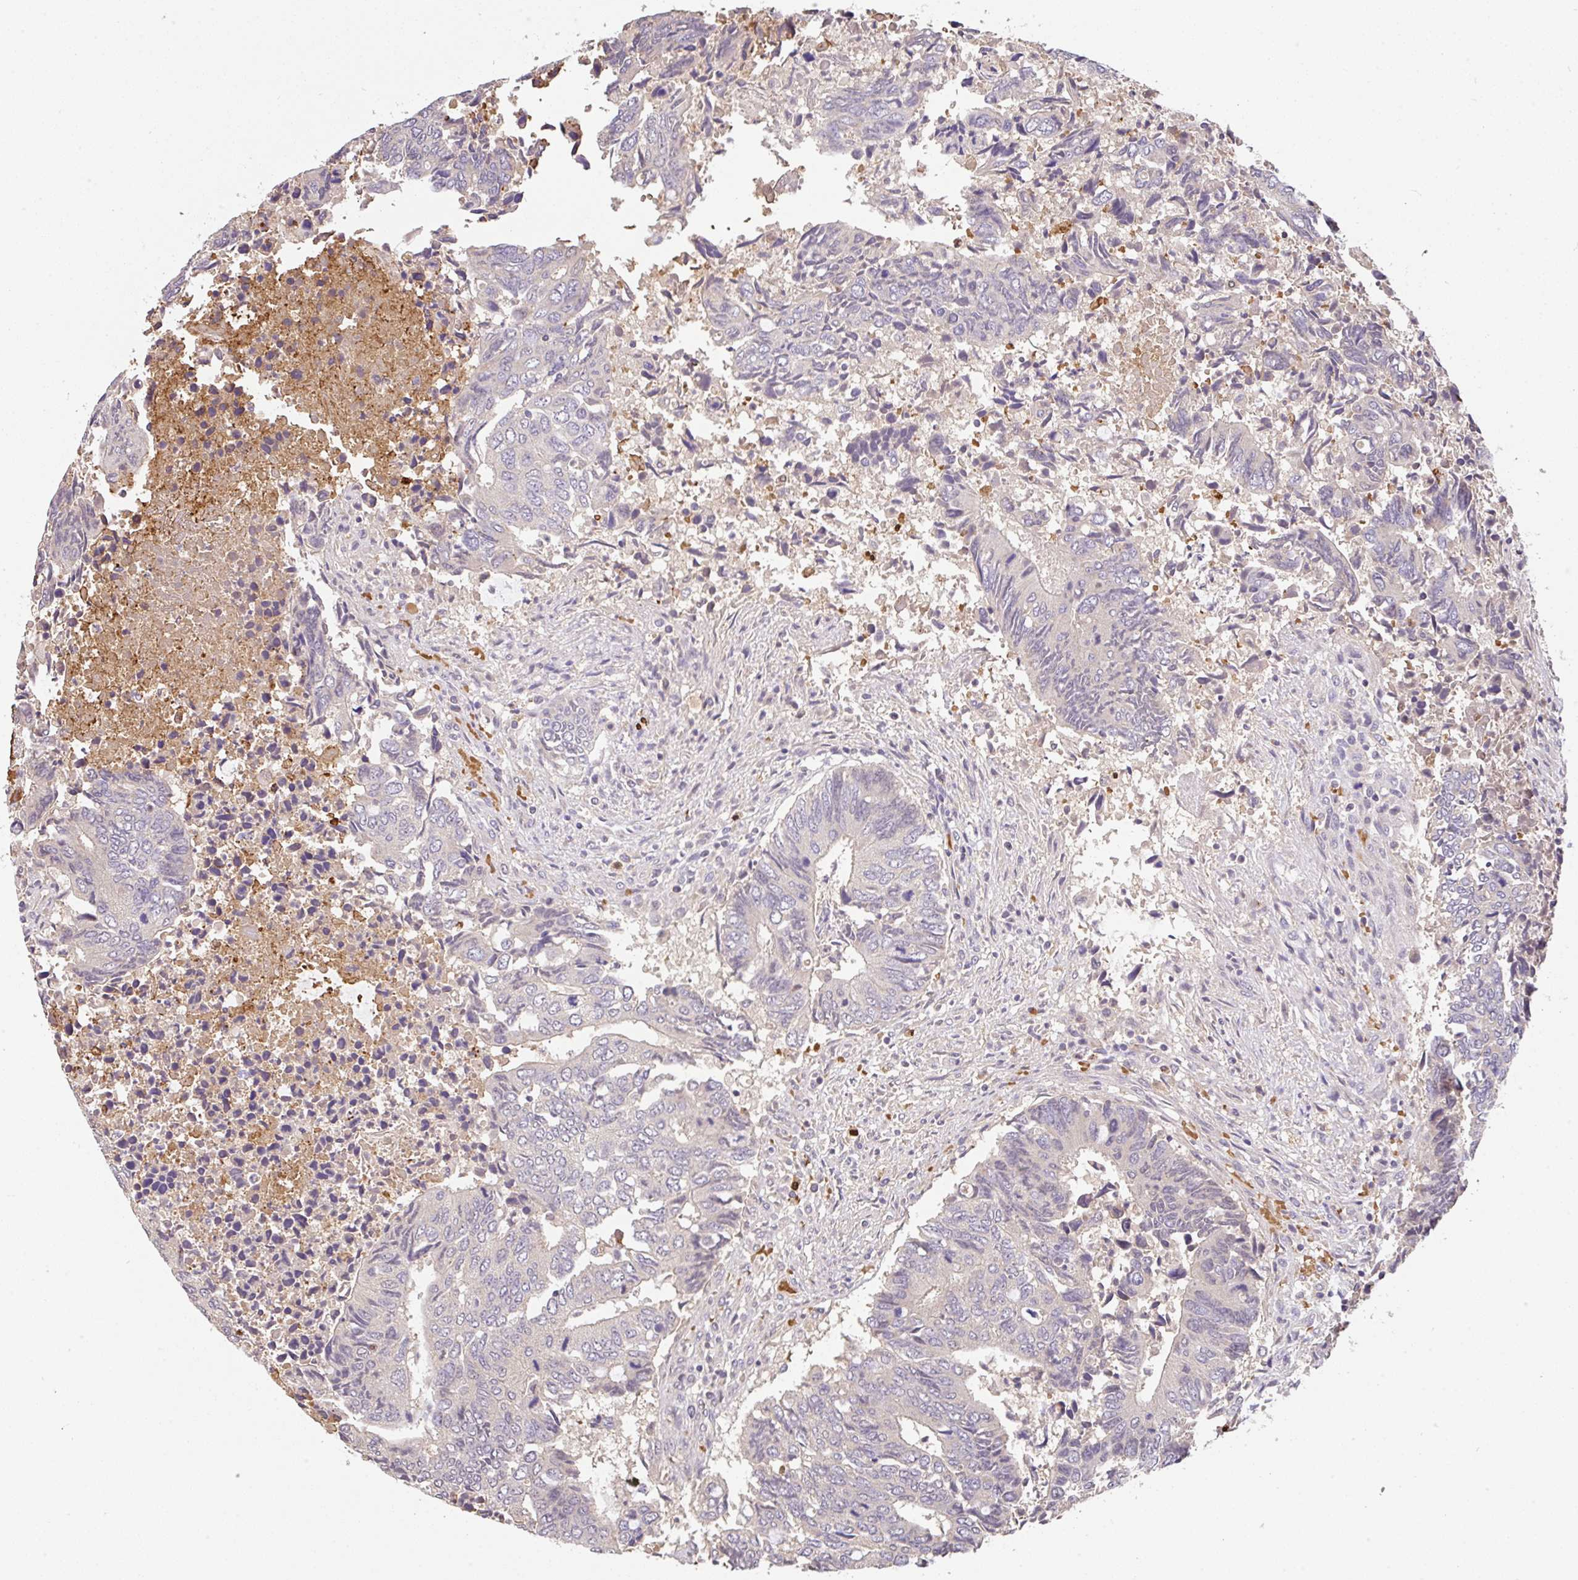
{"staining": {"intensity": "negative", "quantity": "none", "location": "none"}, "tissue": "colorectal cancer", "cell_type": "Tumor cells", "image_type": "cancer", "snomed": [{"axis": "morphology", "description": "Adenocarcinoma, NOS"}, {"axis": "topography", "description": "Colon"}], "caption": "DAB (3,3'-diaminobenzidine) immunohistochemical staining of colorectal cancer (adenocarcinoma) demonstrates no significant positivity in tumor cells.", "gene": "C1QTNF9B", "patient": {"sex": "male", "age": 87}}